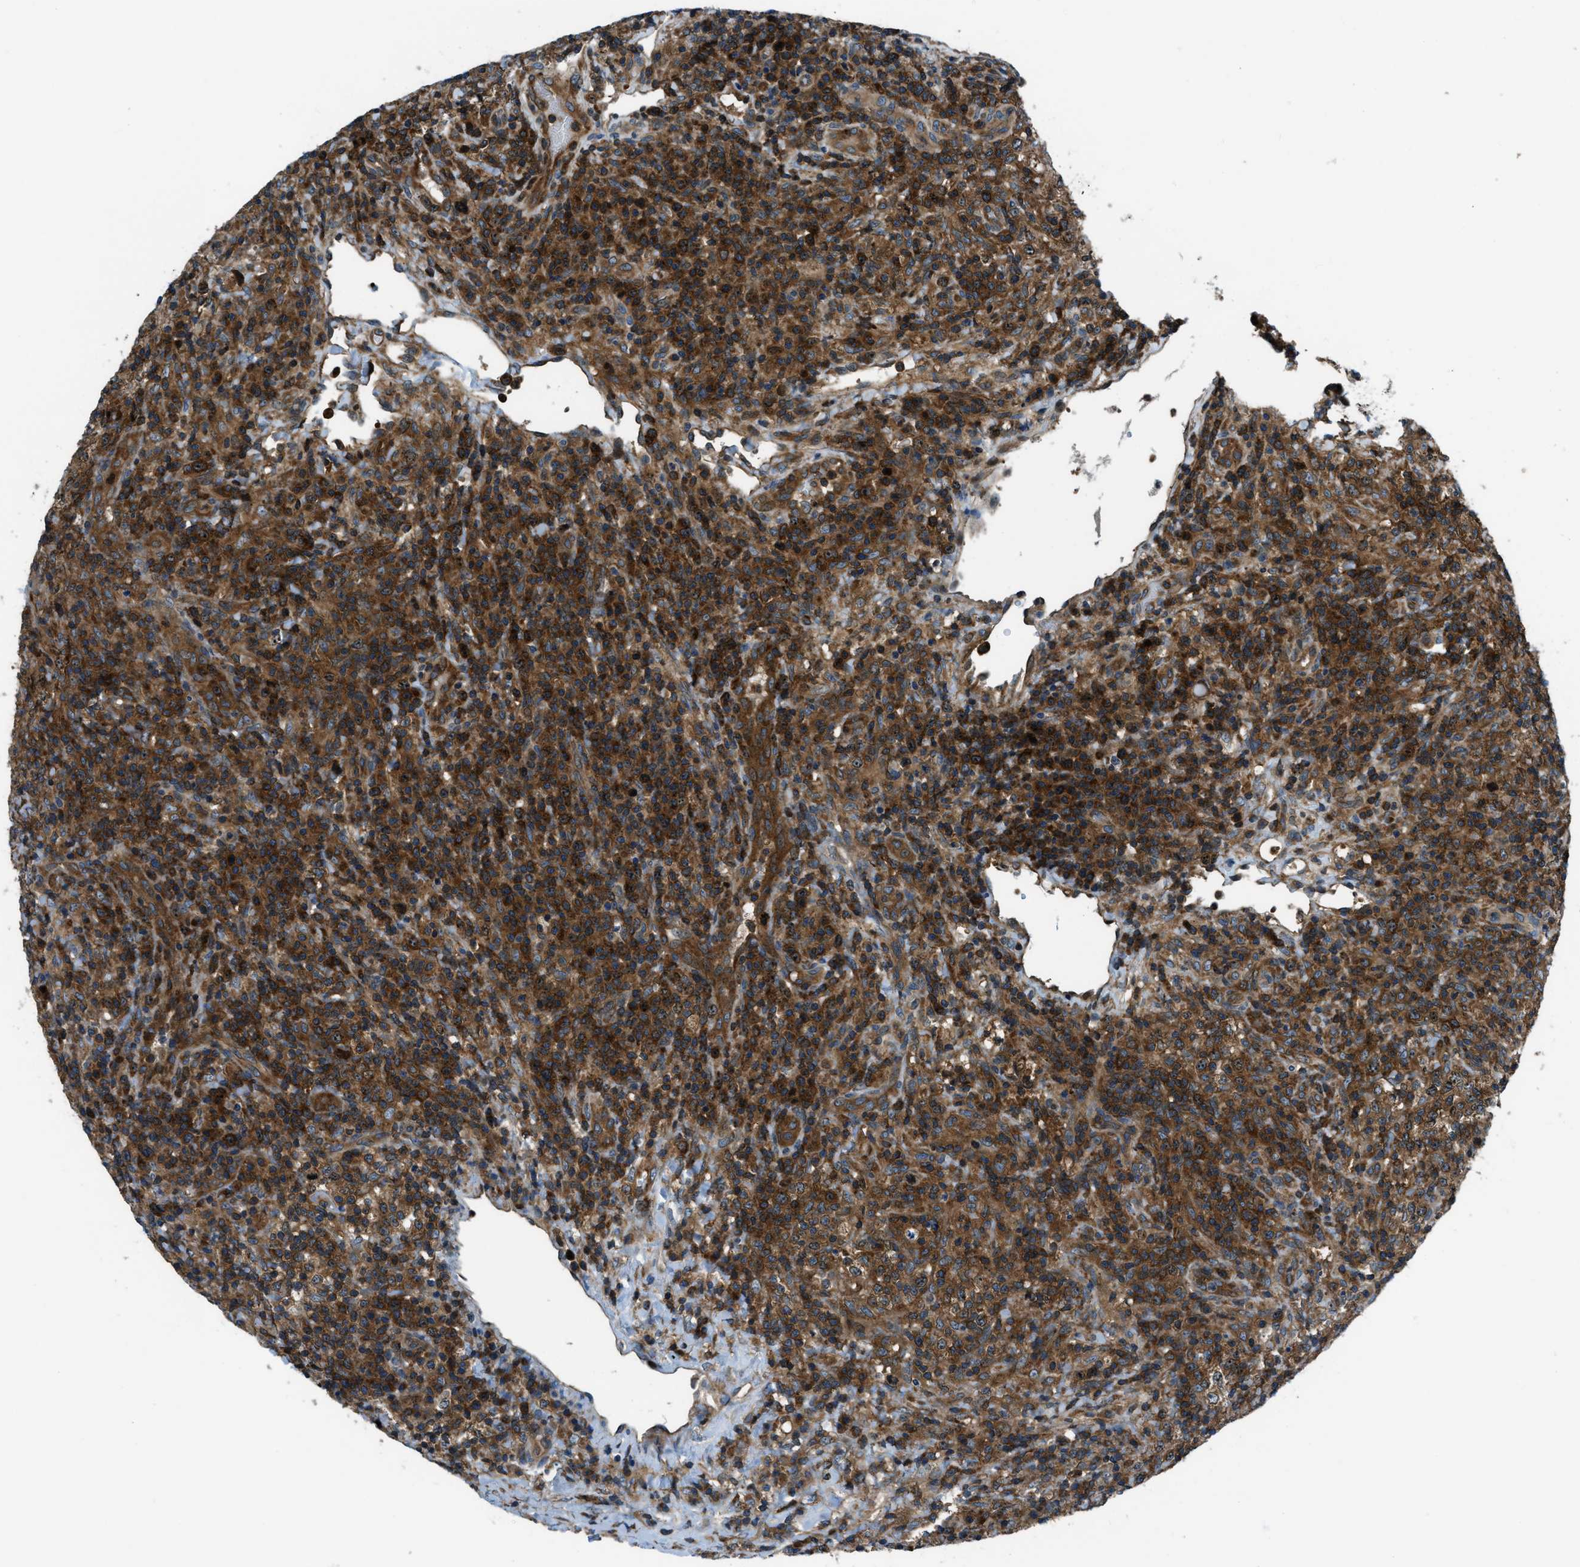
{"staining": {"intensity": "strong", "quantity": ">75%", "location": "cytoplasmic/membranous"}, "tissue": "lymphoma", "cell_type": "Tumor cells", "image_type": "cancer", "snomed": [{"axis": "morphology", "description": "Malignant lymphoma, non-Hodgkin's type, High grade"}, {"axis": "topography", "description": "Lymph node"}], "caption": "High-power microscopy captured an immunohistochemistry micrograph of malignant lymphoma, non-Hodgkin's type (high-grade), revealing strong cytoplasmic/membranous staining in about >75% of tumor cells.", "gene": "ARFGAP2", "patient": {"sex": "female", "age": 76}}